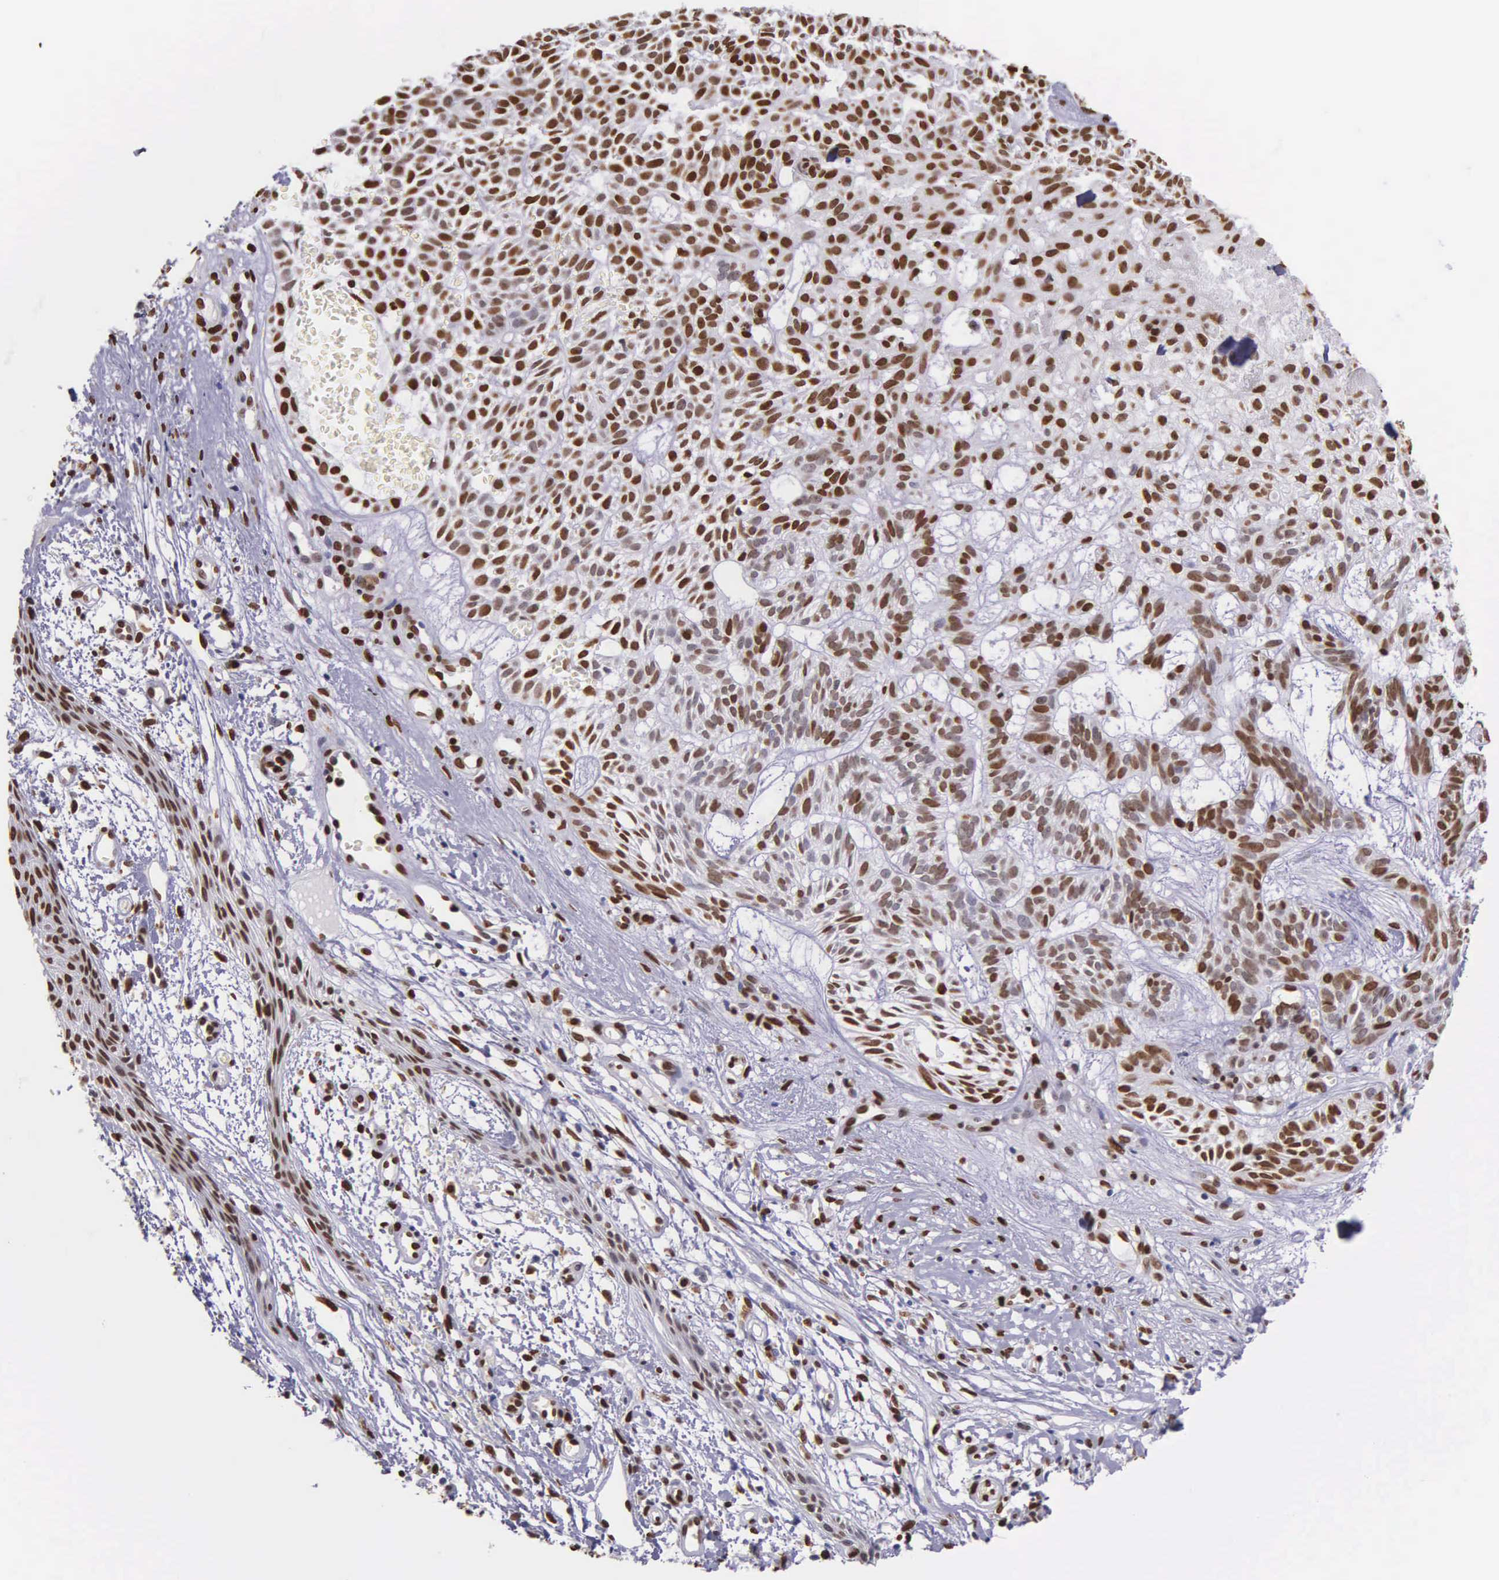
{"staining": {"intensity": "strong", "quantity": ">75%", "location": "nuclear"}, "tissue": "skin cancer", "cell_type": "Tumor cells", "image_type": "cancer", "snomed": [{"axis": "morphology", "description": "Basal cell carcinoma"}, {"axis": "topography", "description": "Skin"}], "caption": "Basal cell carcinoma (skin) stained with DAB IHC demonstrates high levels of strong nuclear staining in about >75% of tumor cells.", "gene": "H1-0", "patient": {"sex": "male", "age": 75}}